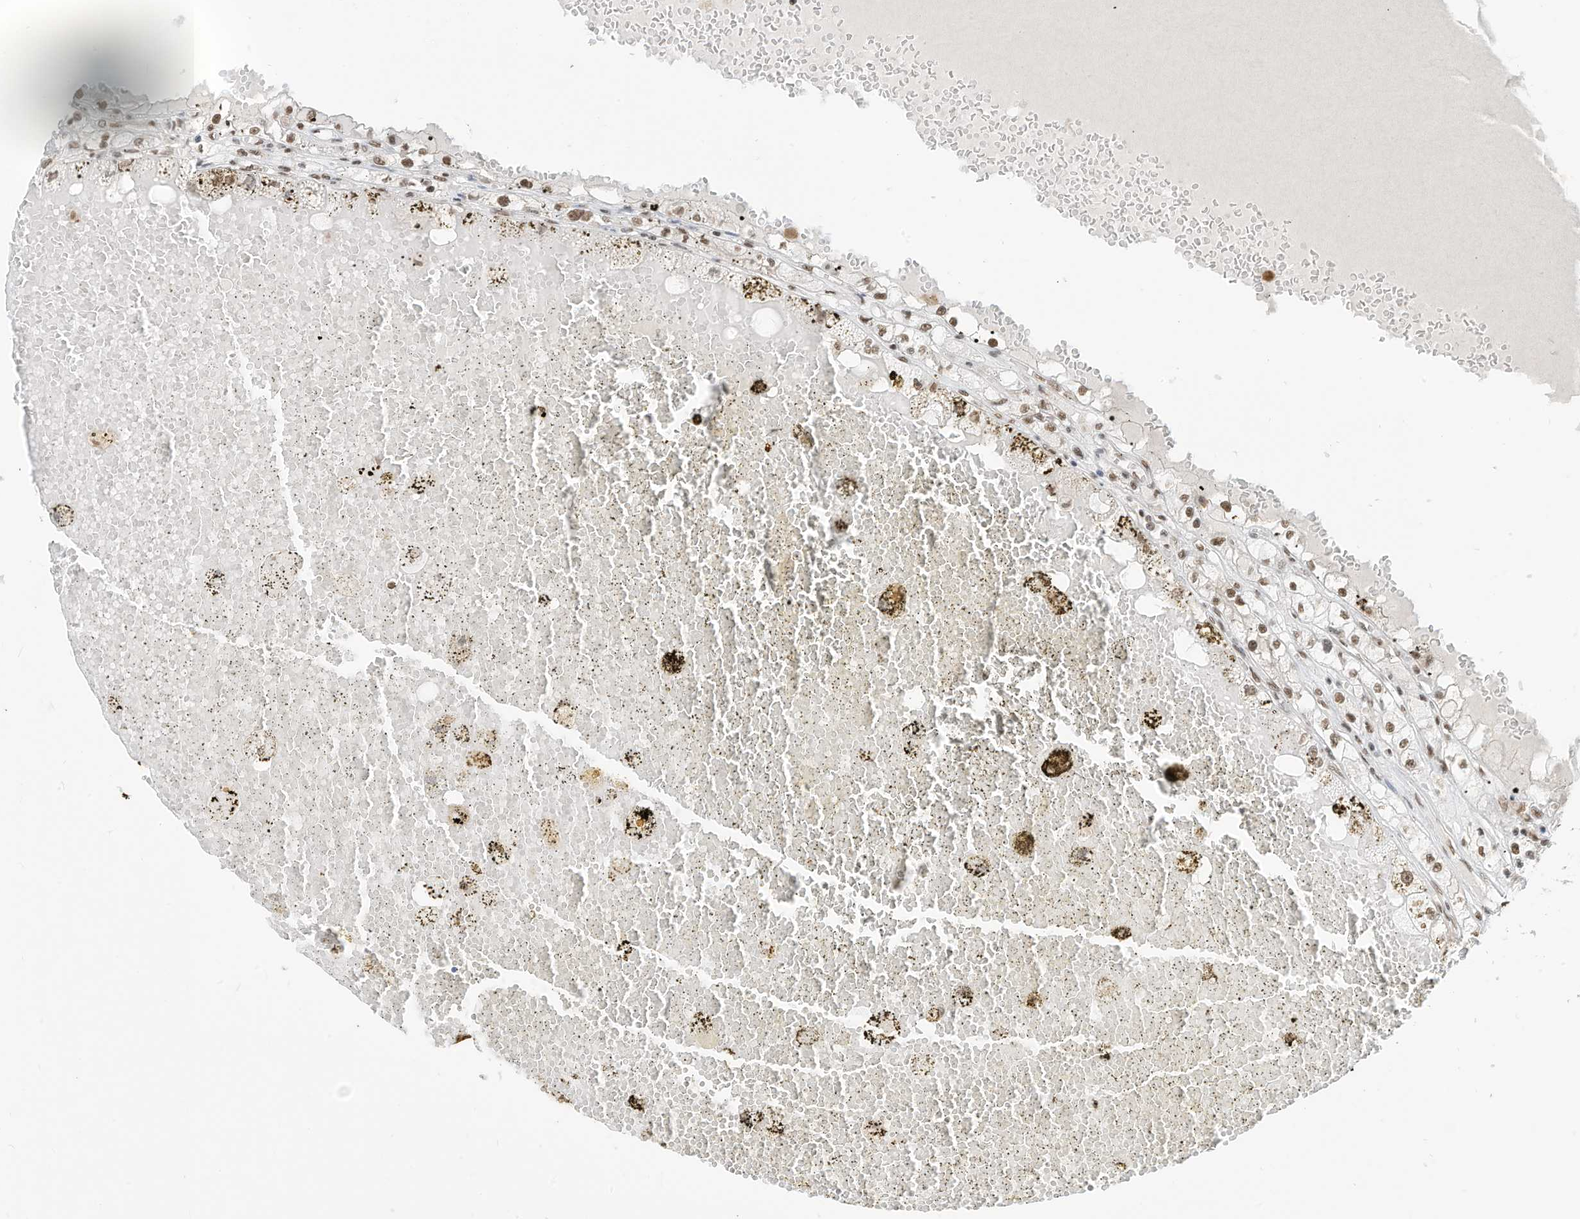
{"staining": {"intensity": "moderate", "quantity": ">75%", "location": "nuclear"}, "tissue": "renal cancer", "cell_type": "Tumor cells", "image_type": "cancer", "snomed": [{"axis": "morphology", "description": "Adenocarcinoma, NOS"}, {"axis": "topography", "description": "Kidney"}], "caption": "Immunohistochemistry staining of renal adenocarcinoma, which reveals medium levels of moderate nuclear staining in about >75% of tumor cells indicating moderate nuclear protein positivity. The staining was performed using DAB (brown) for protein detection and nuclei were counterstained in hematoxylin (blue).", "gene": "ZNF195", "patient": {"sex": "male", "age": 56}}